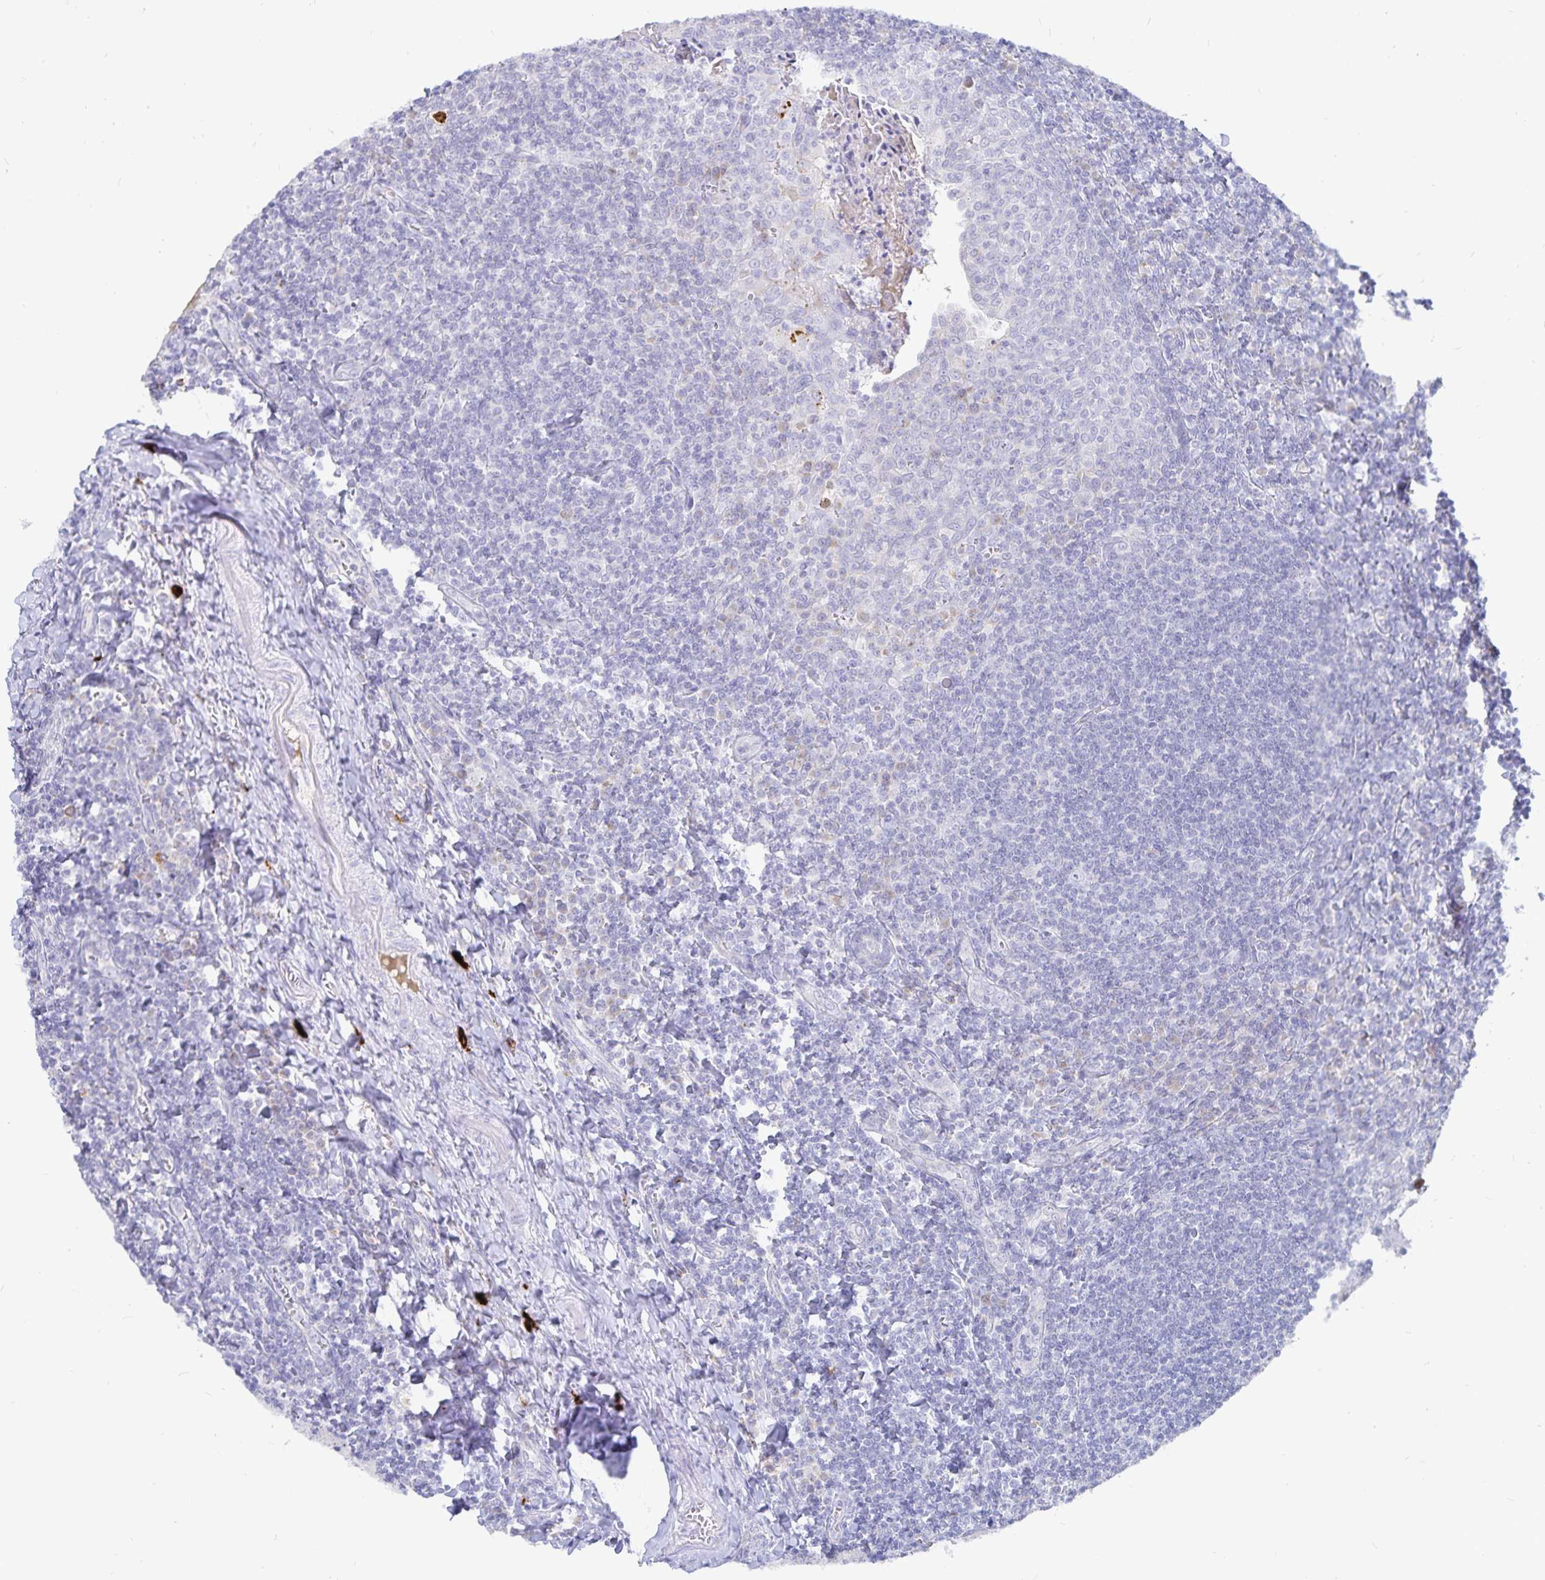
{"staining": {"intensity": "negative", "quantity": "none", "location": "none"}, "tissue": "tonsil", "cell_type": "Non-germinal center cells", "image_type": "normal", "snomed": [{"axis": "morphology", "description": "Normal tissue, NOS"}, {"axis": "morphology", "description": "Inflammation, NOS"}, {"axis": "topography", "description": "Tonsil"}], "caption": "Immunohistochemical staining of normal tonsil demonstrates no significant staining in non-germinal center cells.", "gene": "PKHD1", "patient": {"sex": "female", "age": 31}}